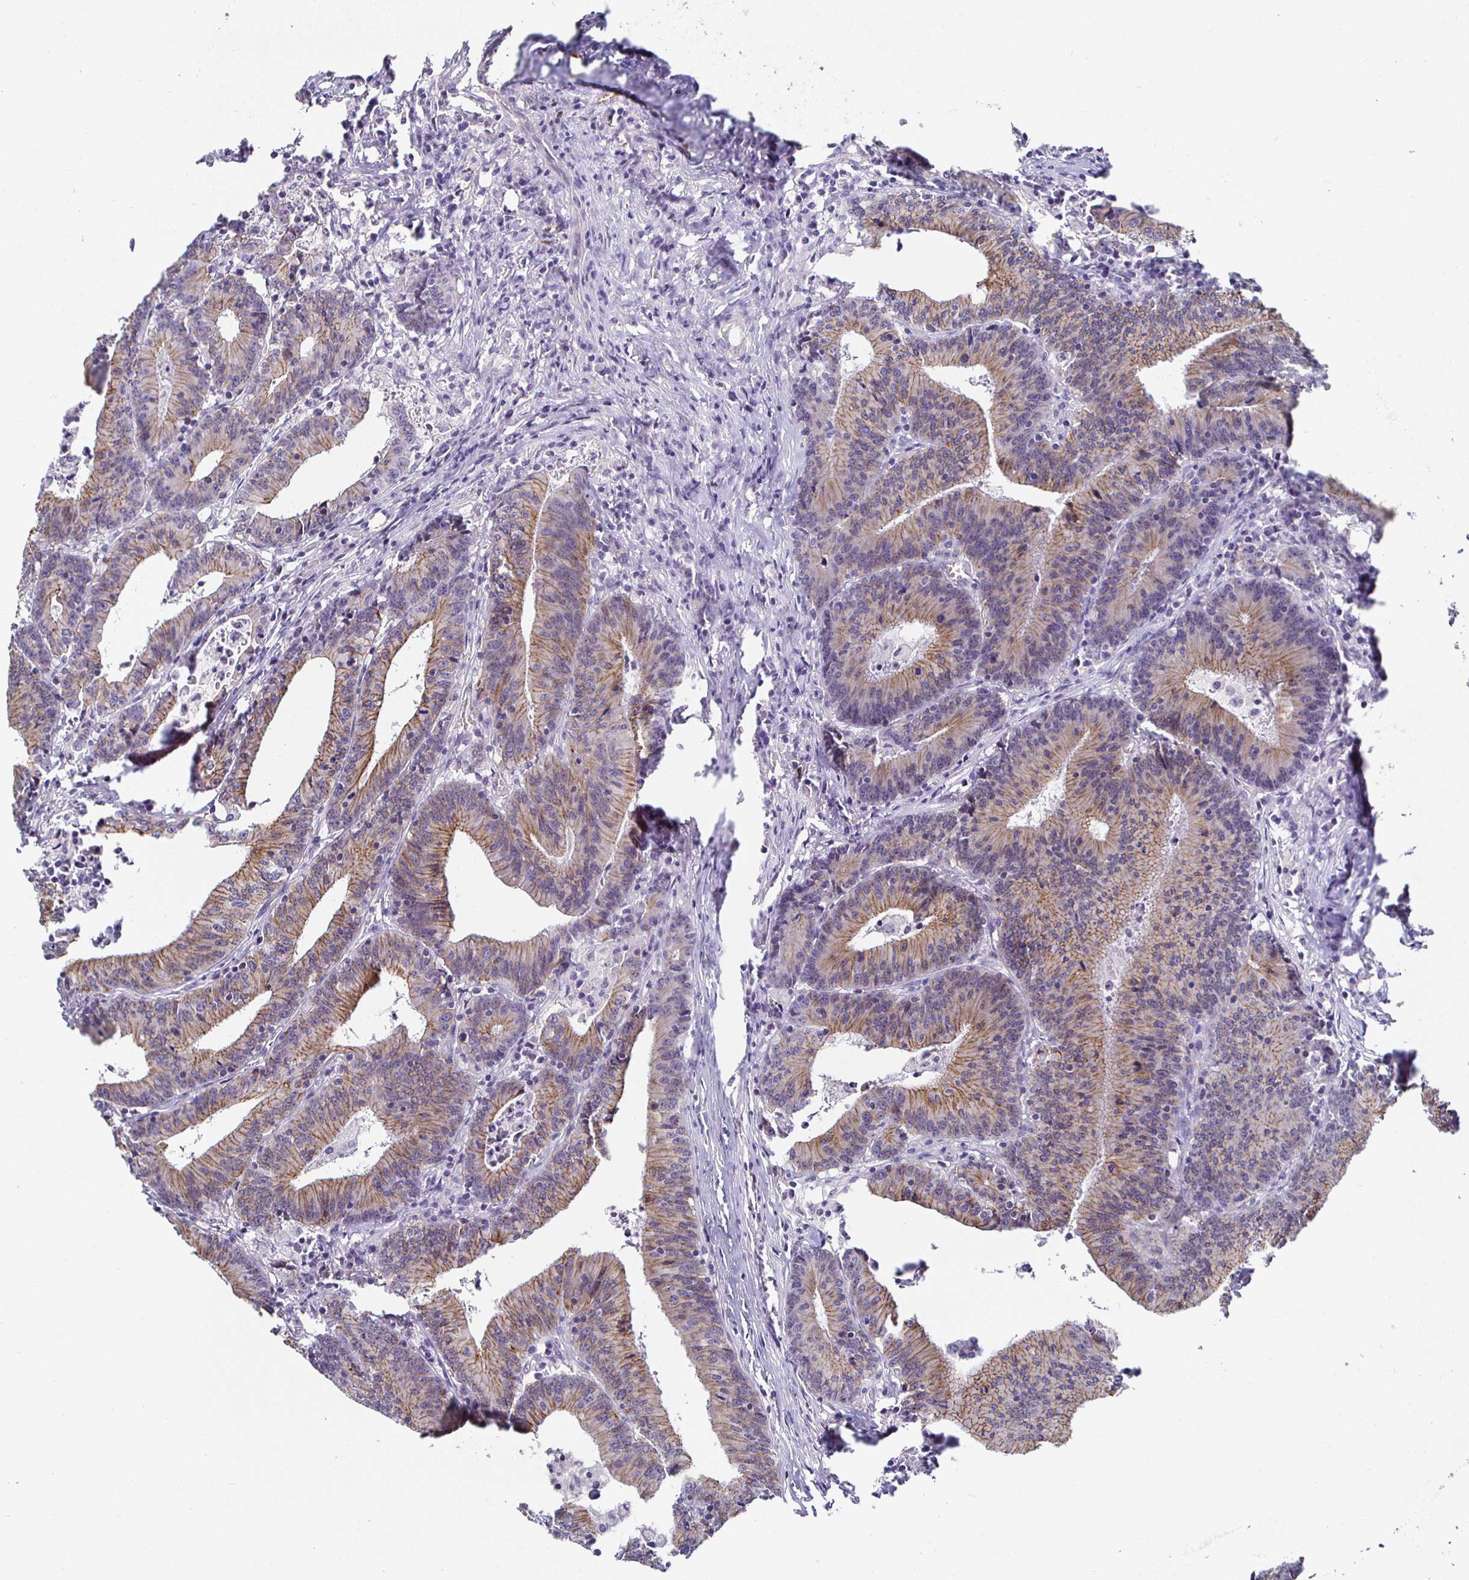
{"staining": {"intensity": "moderate", "quantity": "25%-75%", "location": "cytoplasmic/membranous"}, "tissue": "colorectal cancer", "cell_type": "Tumor cells", "image_type": "cancer", "snomed": [{"axis": "morphology", "description": "Adenocarcinoma, NOS"}, {"axis": "topography", "description": "Colon"}], "caption": "Protein analysis of colorectal cancer tissue exhibits moderate cytoplasmic/membranous positivity in about 25%-75% of tumor cells.", "gene": "PIWIL3", "patient": {"sex": "female", "age": 78}}